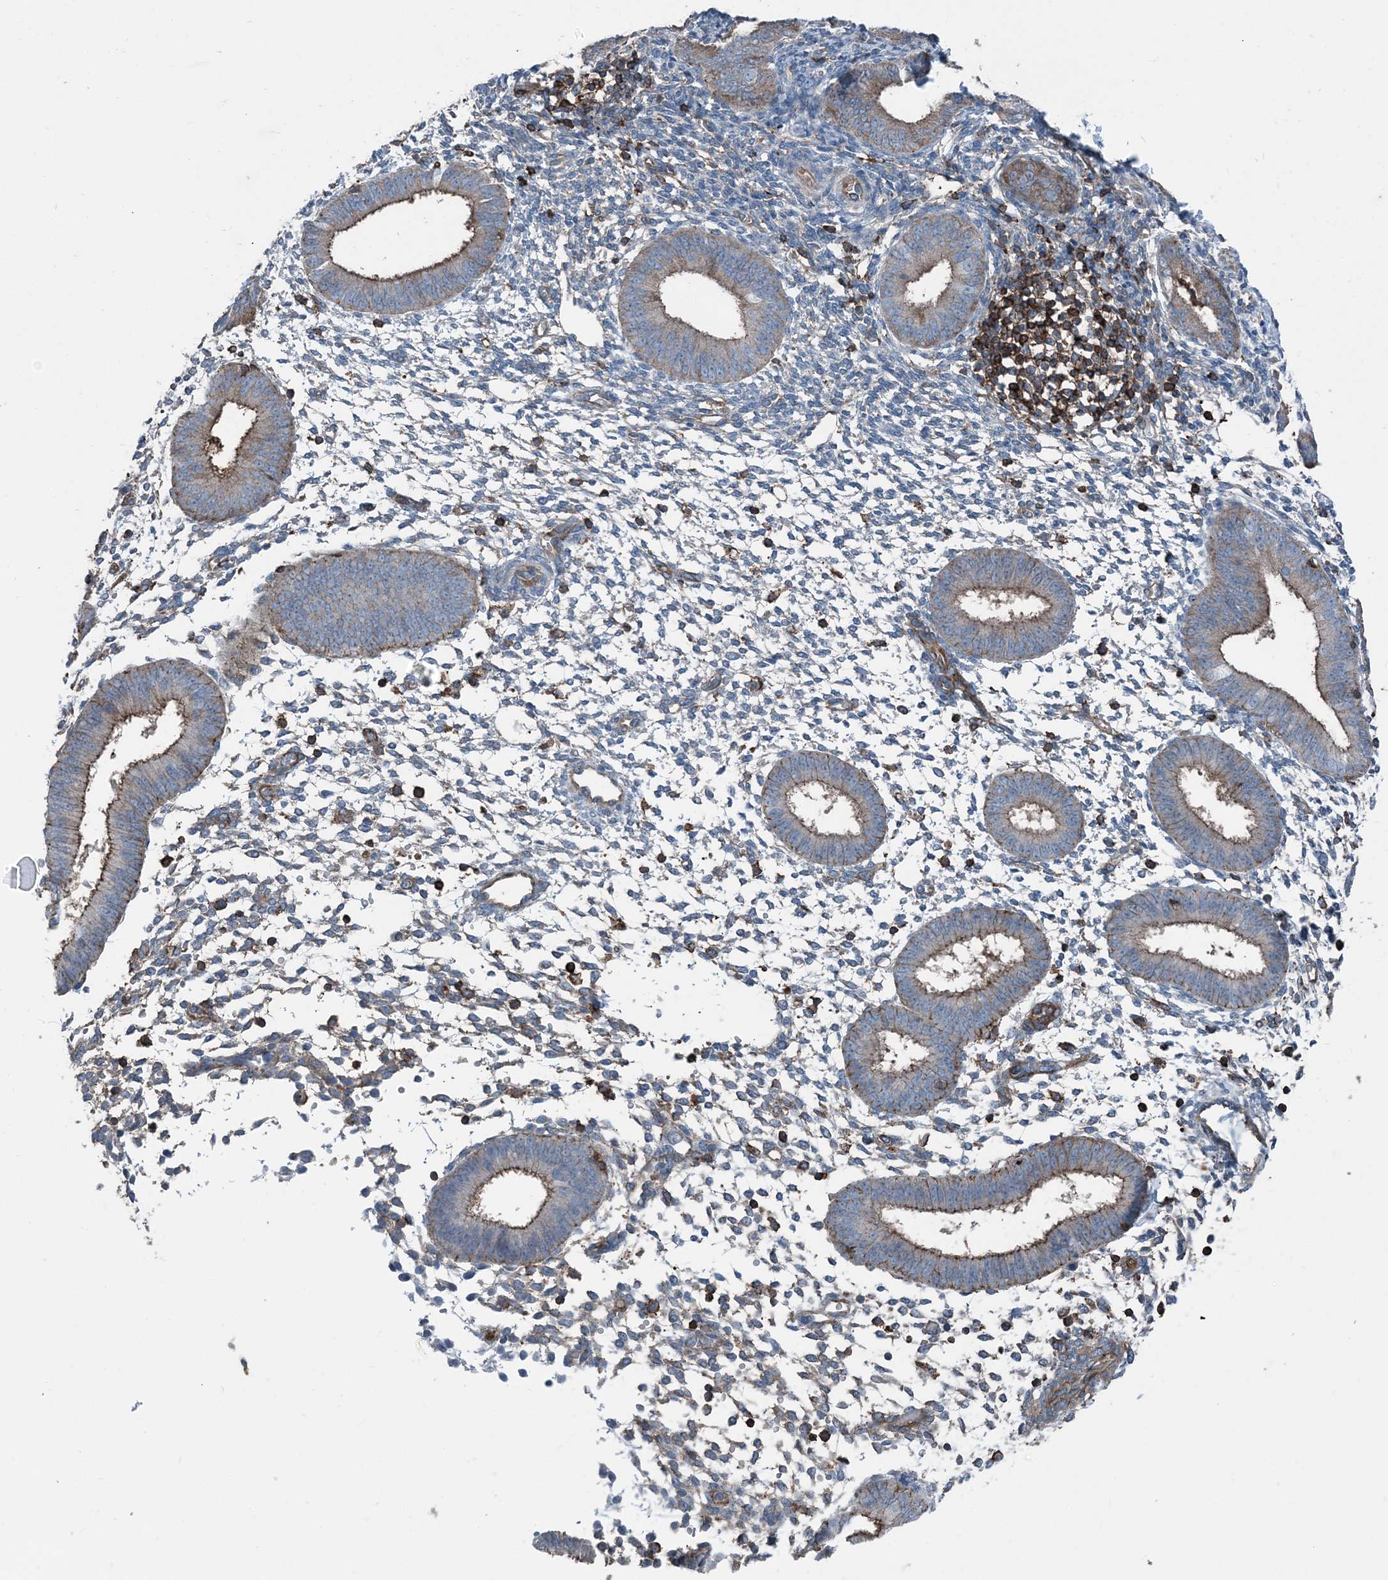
{"staining": {"intensity": "negative", "quantity": "none", "location": "none"}, "tissue": "endometrium", "cell_type": "Cells in endometrial stroma", "image_type": "normal", "snomed": [{"axis": "morphology", "description": "Normal tissue, NOS"}, {"axis": "topography", "description": "Uterus"}, {"axis": "topography", "description": "Endometrium"}], "caption": "High magnification brightfield microscopy of benign endometrium stained with DAB (3,3'-diaminobenzidine) (brown) and counterstained with hematoxylin (blue): cells in endometrial stroma show no significant expression. Nuclei are stained in blue.", "gene": "CFL1", "patient": {"sex": "female", "age": 48}}